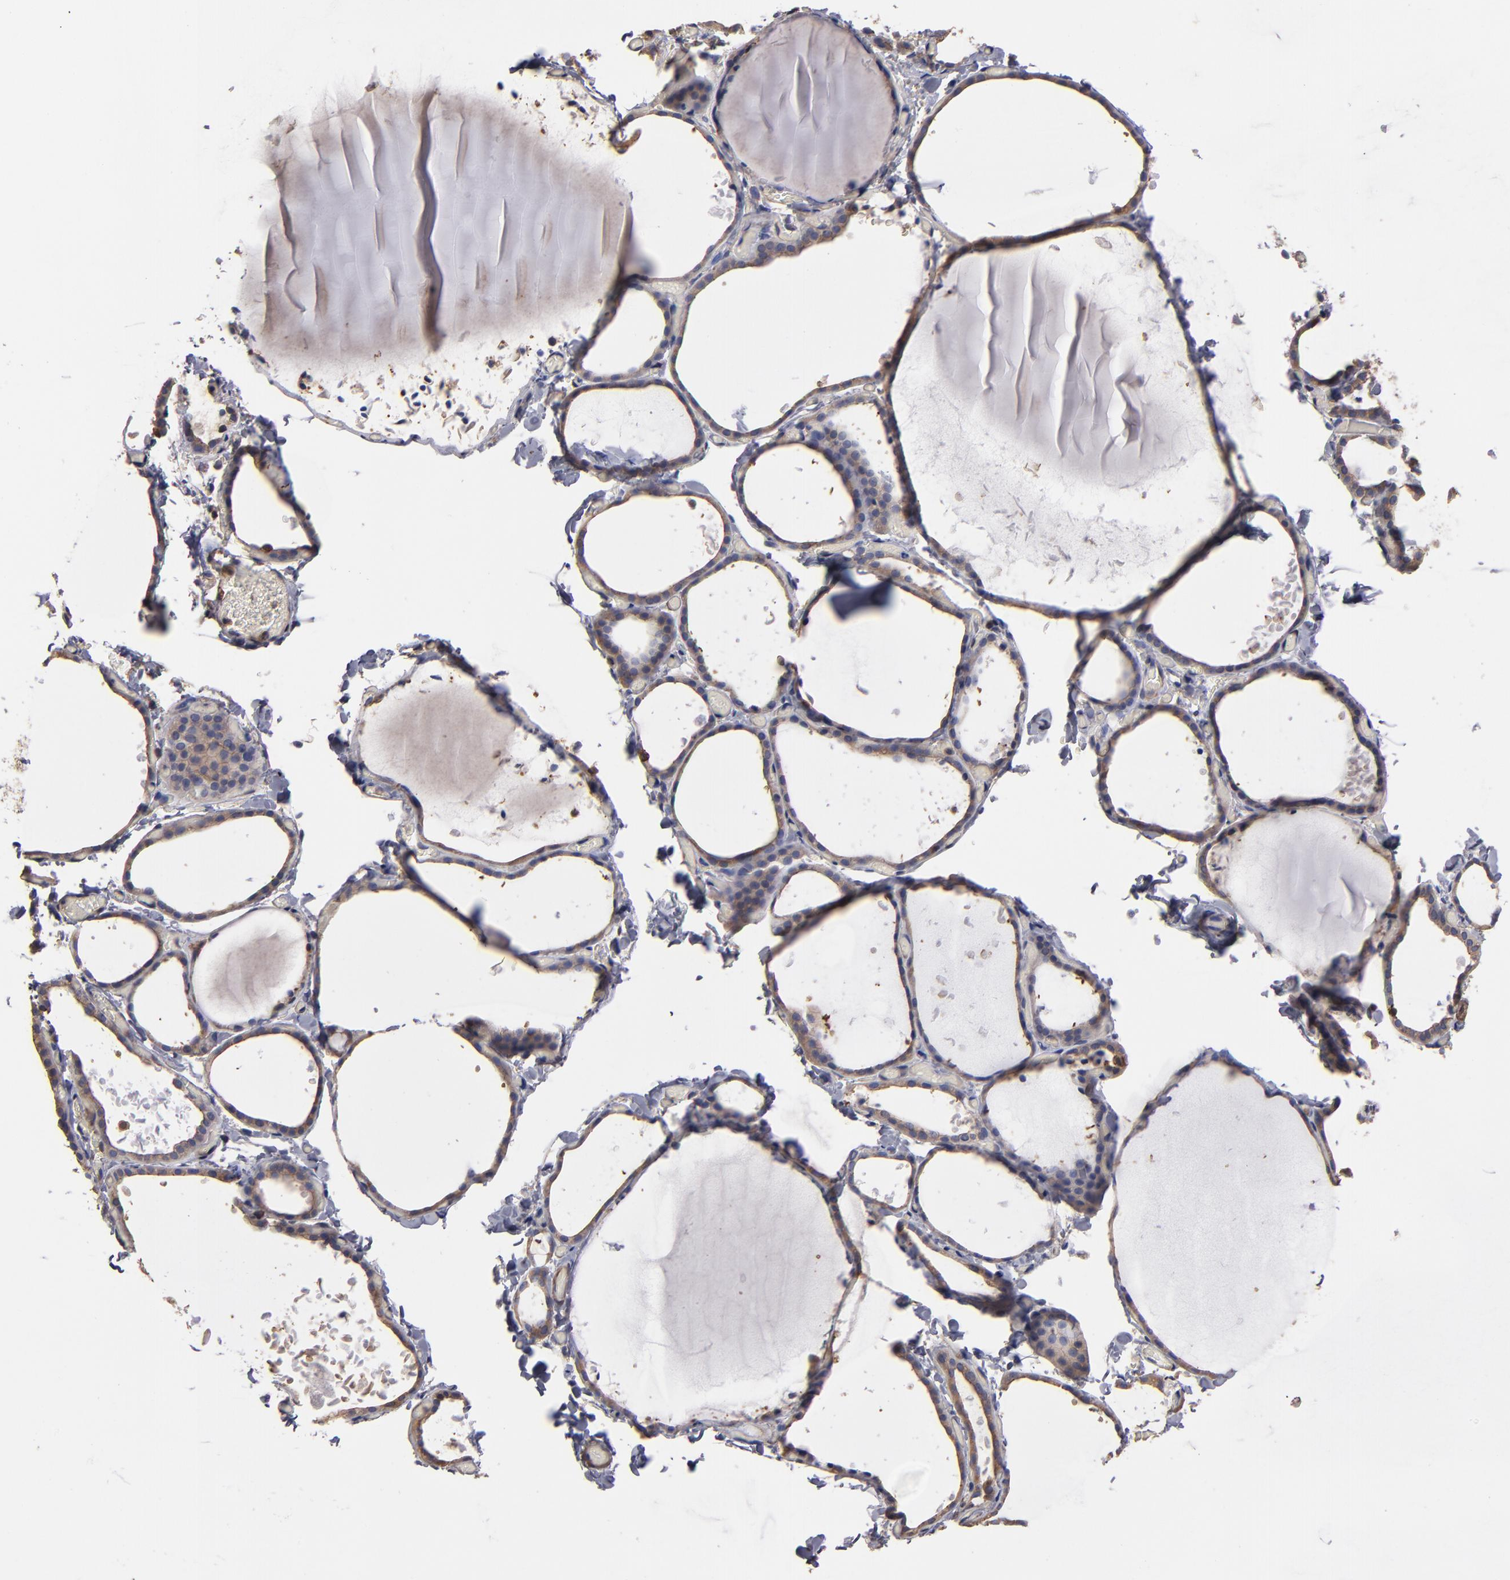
{"staining": {"intensity": "weak", "quantity": ">75%", "location": "cytoplasmic/membranous"}, "tissue": "thyroid gland", "cell_type": "Glandular cells", "image_type": "normal", "snomed": [{"axis": "morphology", "description": "Normal tissue, NOS"}, {"axis": "topography", "description": "Thyroid gland"}], "caption": "Protein expression by IHC reveals weak cytoplasmic/membranous expression in approximately >75% of glandular cells in benign thyroid gland.", "gene": "ESYT2", "patient": {"sex": "female", "age": 22}}